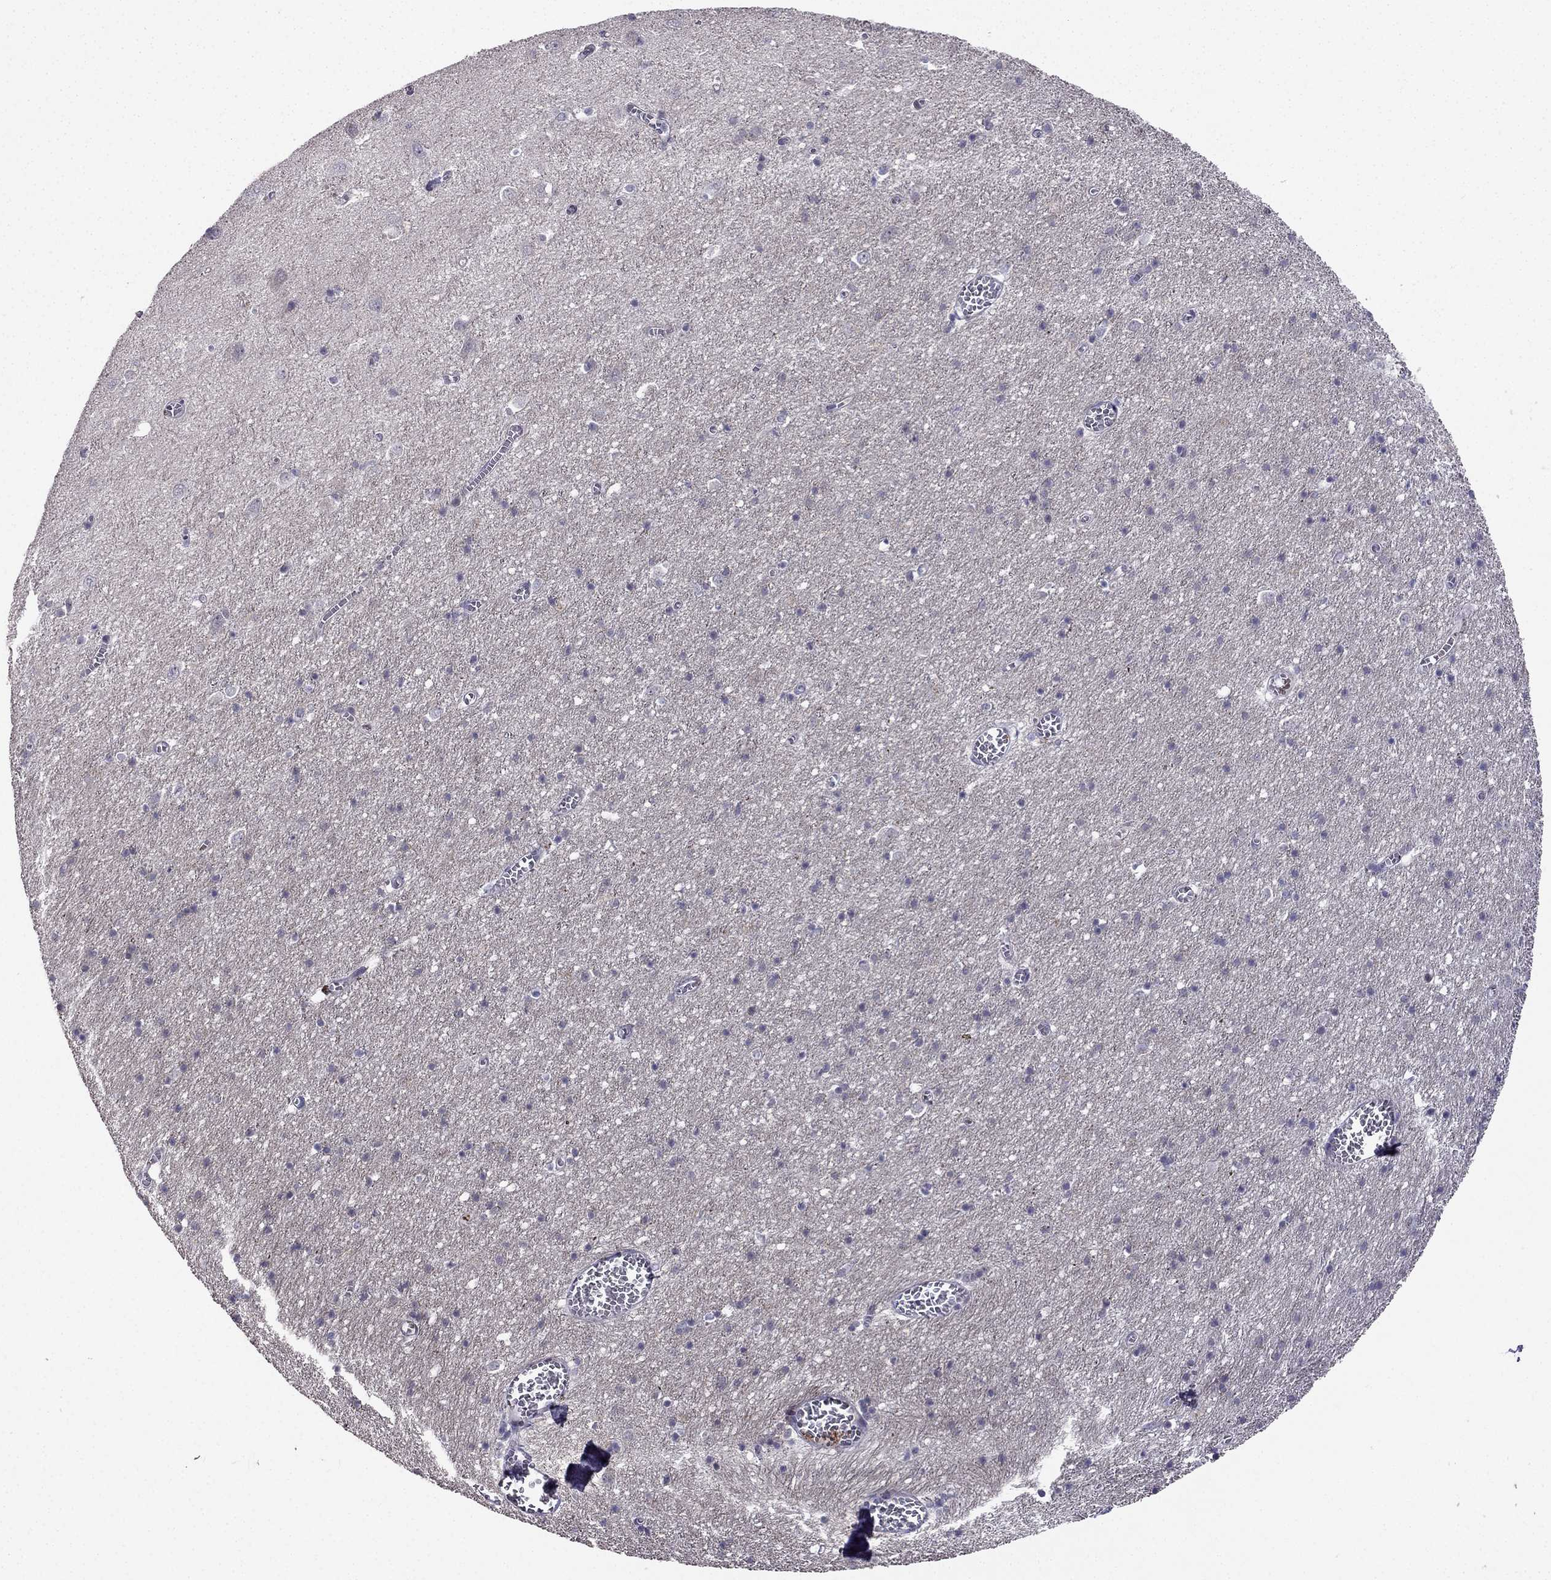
{"staining": {"intensity": "negative", "quantity": "none", "location": "none"}, "tissue": "cerebral cortex", "cell_type": "Endothelial cells", "image_type": "normal", "snomed": [{"axis": "morphology", "description": "Normal tissue, NOS"}, {"axis": "topography", "description": "Cerebral cortex"}], "caption": "Immunohistochemical staining of normal cerebral cortex exhibits no significant positivity in endothelial cells.", "gene": "UHRF1", "patient": {"sex": "male", "age": 70}}